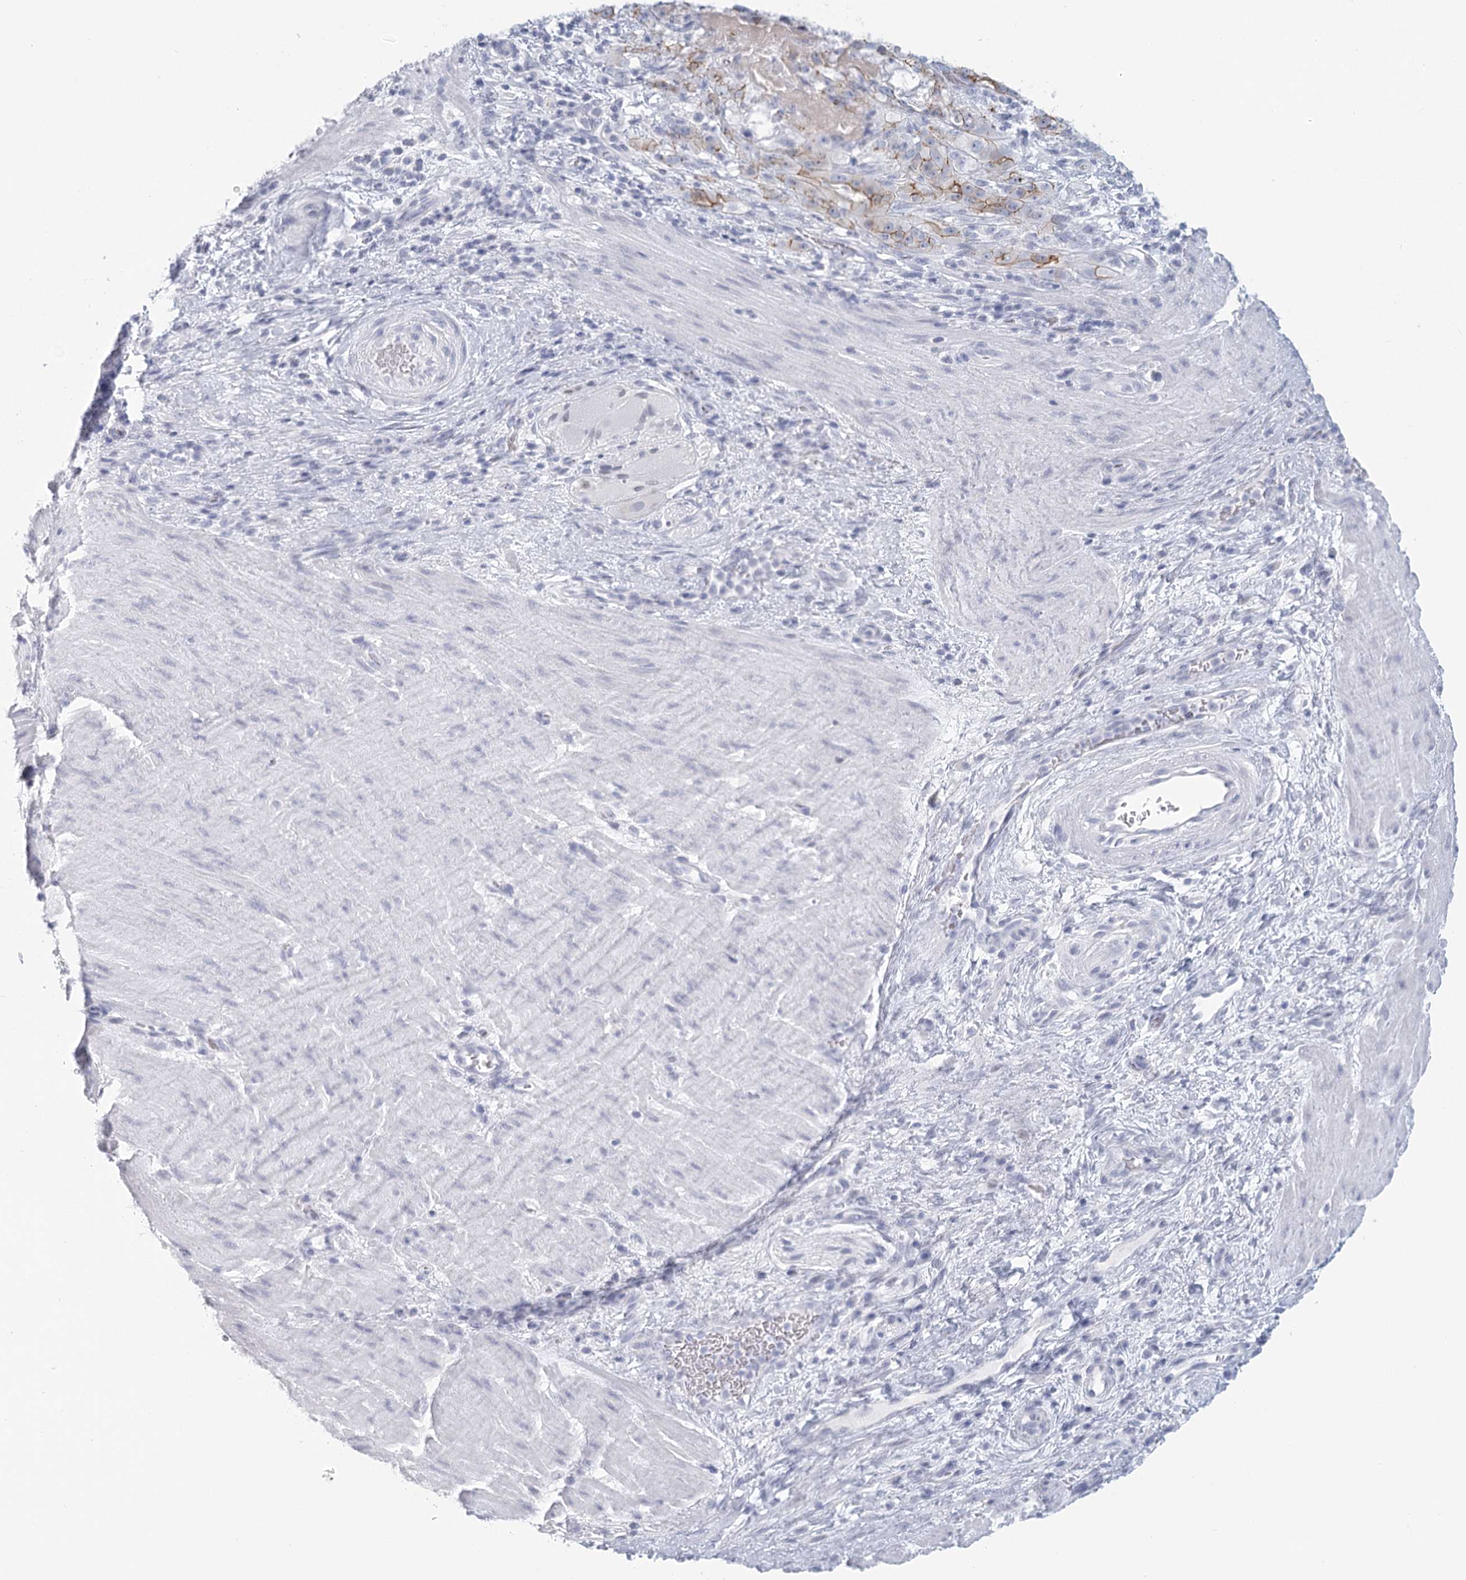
{"staining": {"intensity": "weak", "quantity": "<25%", "location": "cytoplasmic/membranous"}, "tissue": "stomach cancer", "cell_type": "Tumor cells", "image_type": "cancer", "snomed": [{"axis": "morphology", "description": "Adenocarcinoma, NOS"}, {"axis": "topography", "description": "Stomach"}], "caption": "The immunohistochemistry image has no significant staining in tumor cells of stomach cancer (adenocarcinoma) tissue.", "gene": "WNT8B", "patient": {"sex": "male", "age": 48}}